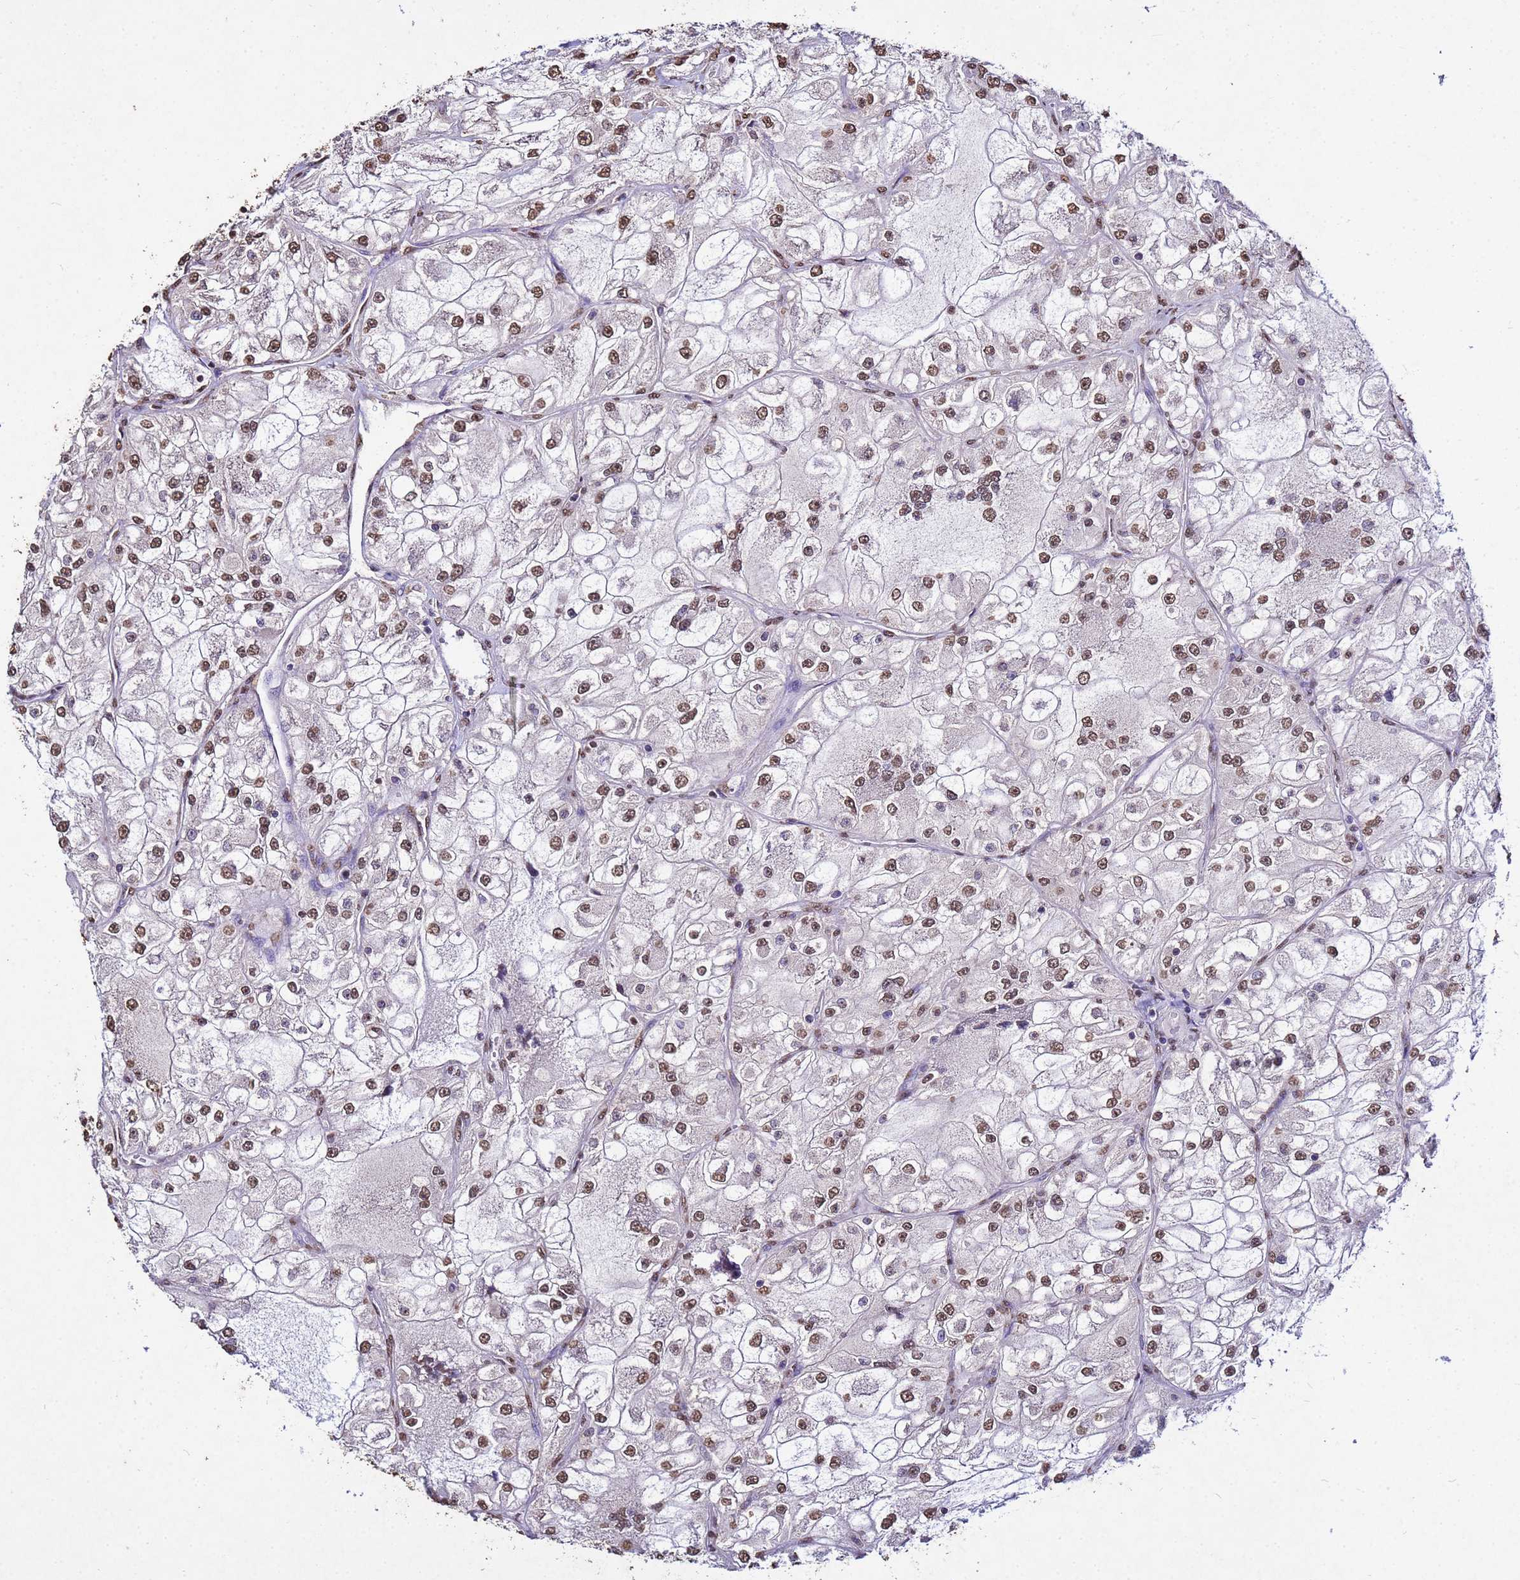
{"staining": {"intensity": "moderate", "quantity": ">75%", "location": "nuclear"}, "tissue": "renal cancer", "cell_type": "Tumor cells", "image_type": "cancer", "snomed": [{"axis": "morphology", "description": "Adenocarcinoma, NOS"}, {"axis": "topography", "description": "Kidney"}], "caption": "A brown stain labels moderate nuclear positivity of a protein in adenocarcinoma (renal) tumor cells.", "gene": "MYOCD", "patient": {"sex": "female", "age": 72}}